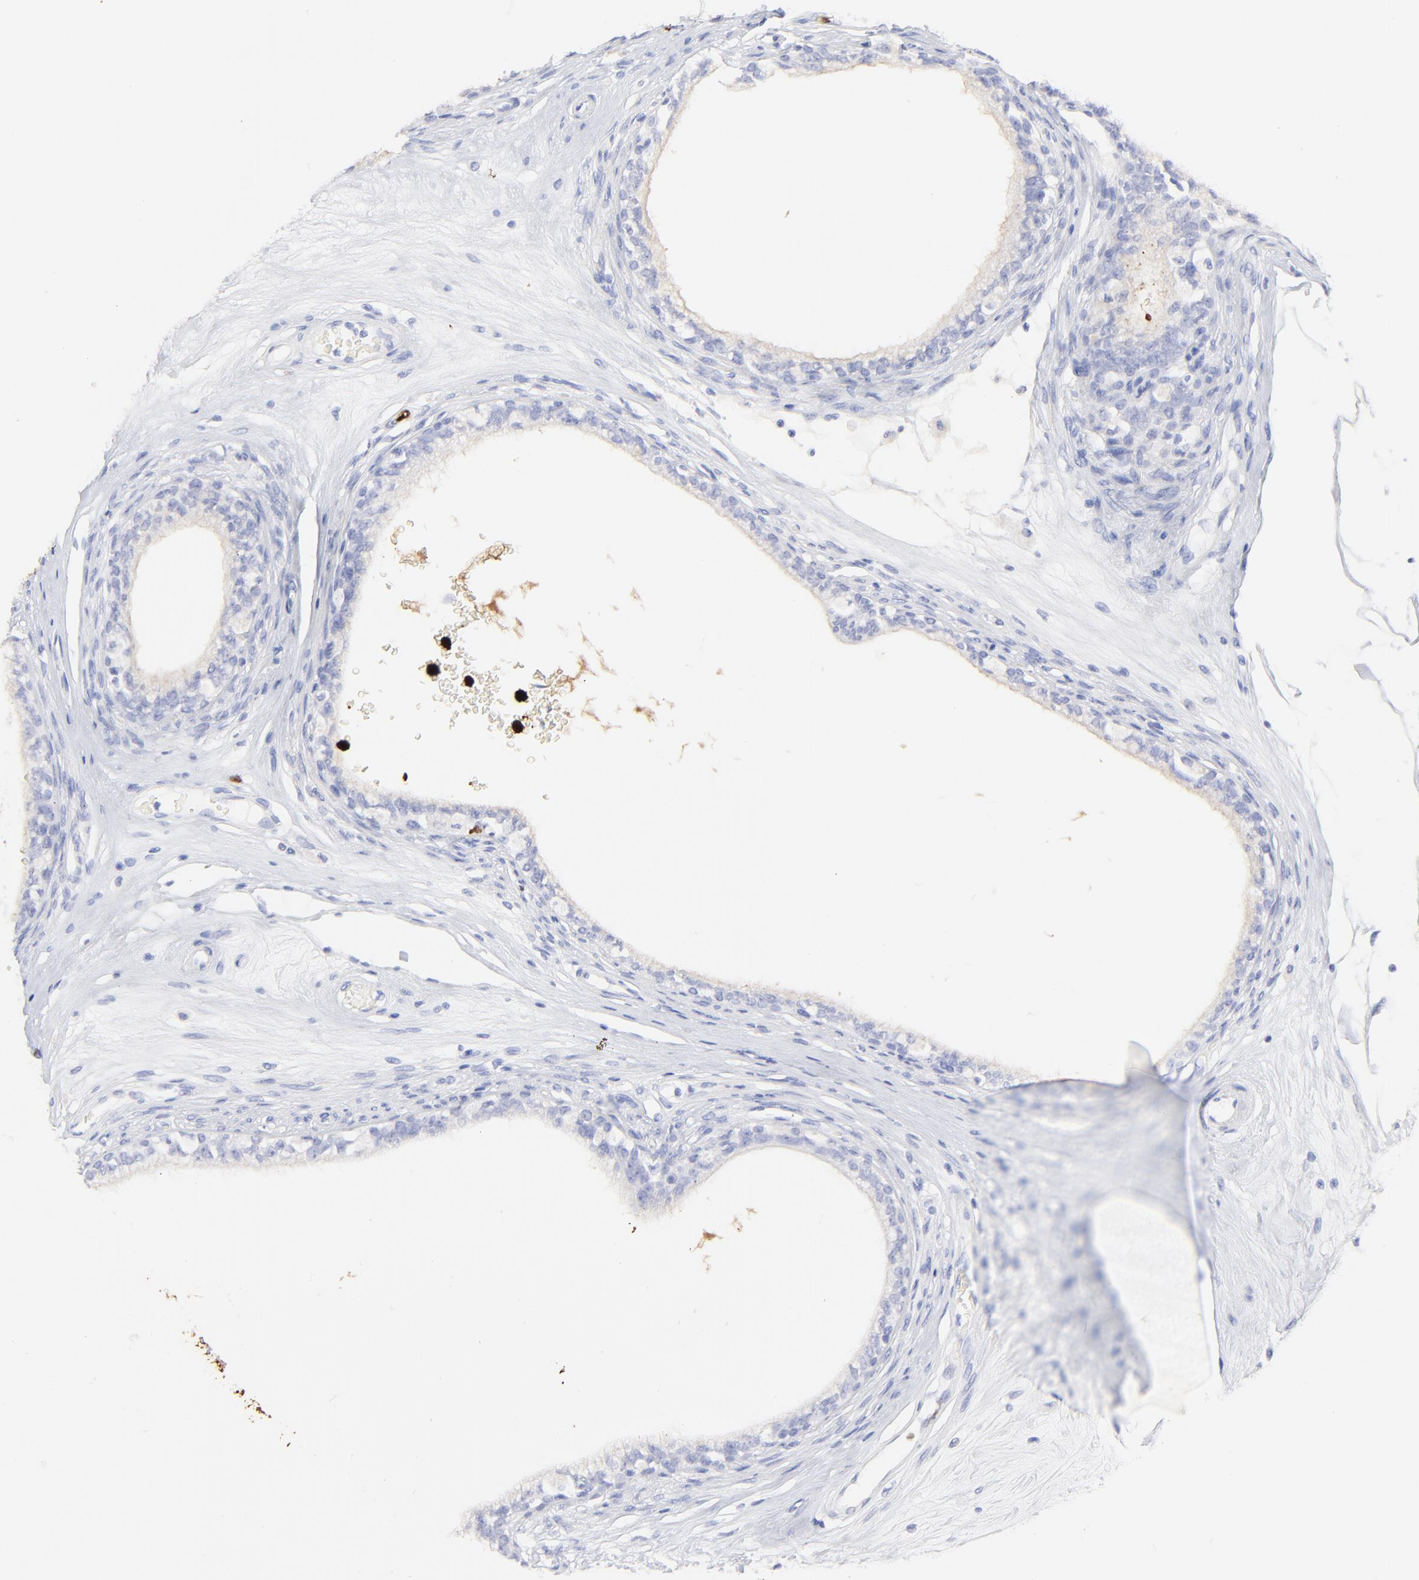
{"staining": {"intensity": "negative", "quantity": "none", "location": "none"}, "tissue": "epididymis", "cell_type": "Glandular cells", "image_type": "normal", "snomed": [{"axis": "morphology", "description": "Normal tissue, NOS"}, {"axis": "morphology", "description": "Inflammation, NOS"}, {"axis": "topography", "description": "Epididymis"}], "caption": "Epididymis was stained to show a protein in brown. There is no significant positivity in glandular cells. (Stains: DAB immunohistochemistry with hematoxylin counter stain, Microscopy: brightfield microscopy at high magnification).", "gene": "S100A12", "patient": {"sex": "male", "age": 84}}